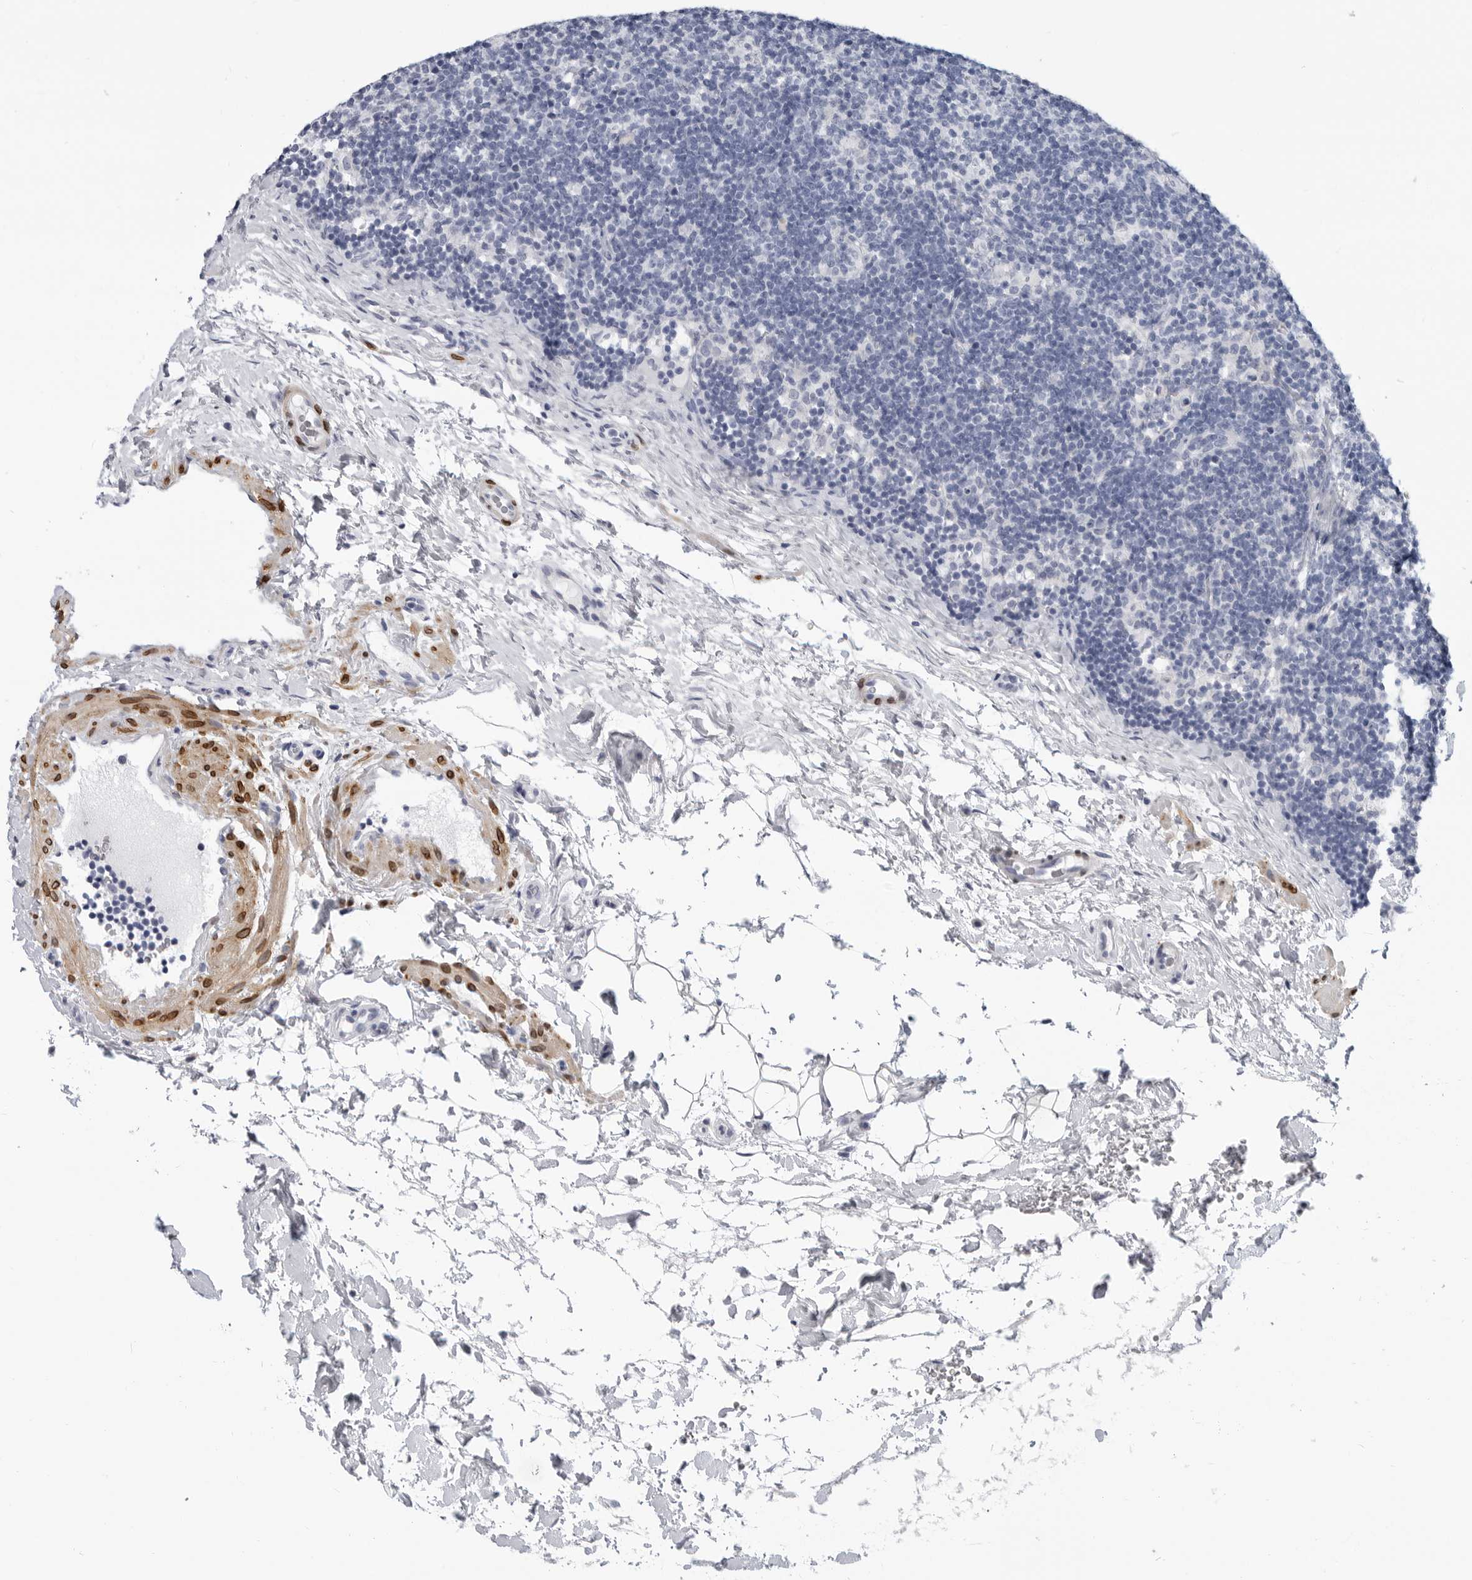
{"staining": {"intensity": "negative", "quantity": "none", "location": "none"}, "tissue": "lymph node", "cell_type": "Germinal center cells", "image_type": "normal", "snomed": [{"axis": "morphology", "description": "Normal tissue, NOS"}, {"axis": "topography", "description": "Lymph node"}], "caption": "Histopathology image shows no significant protein positivity in germinal center cells of benign lymph node. The staining is performed using DAB brown chromogen with nuclei counter-stained in using hematoxylin.", "gene": "PLN", "patient": {"sex": "female", "age": 22}}